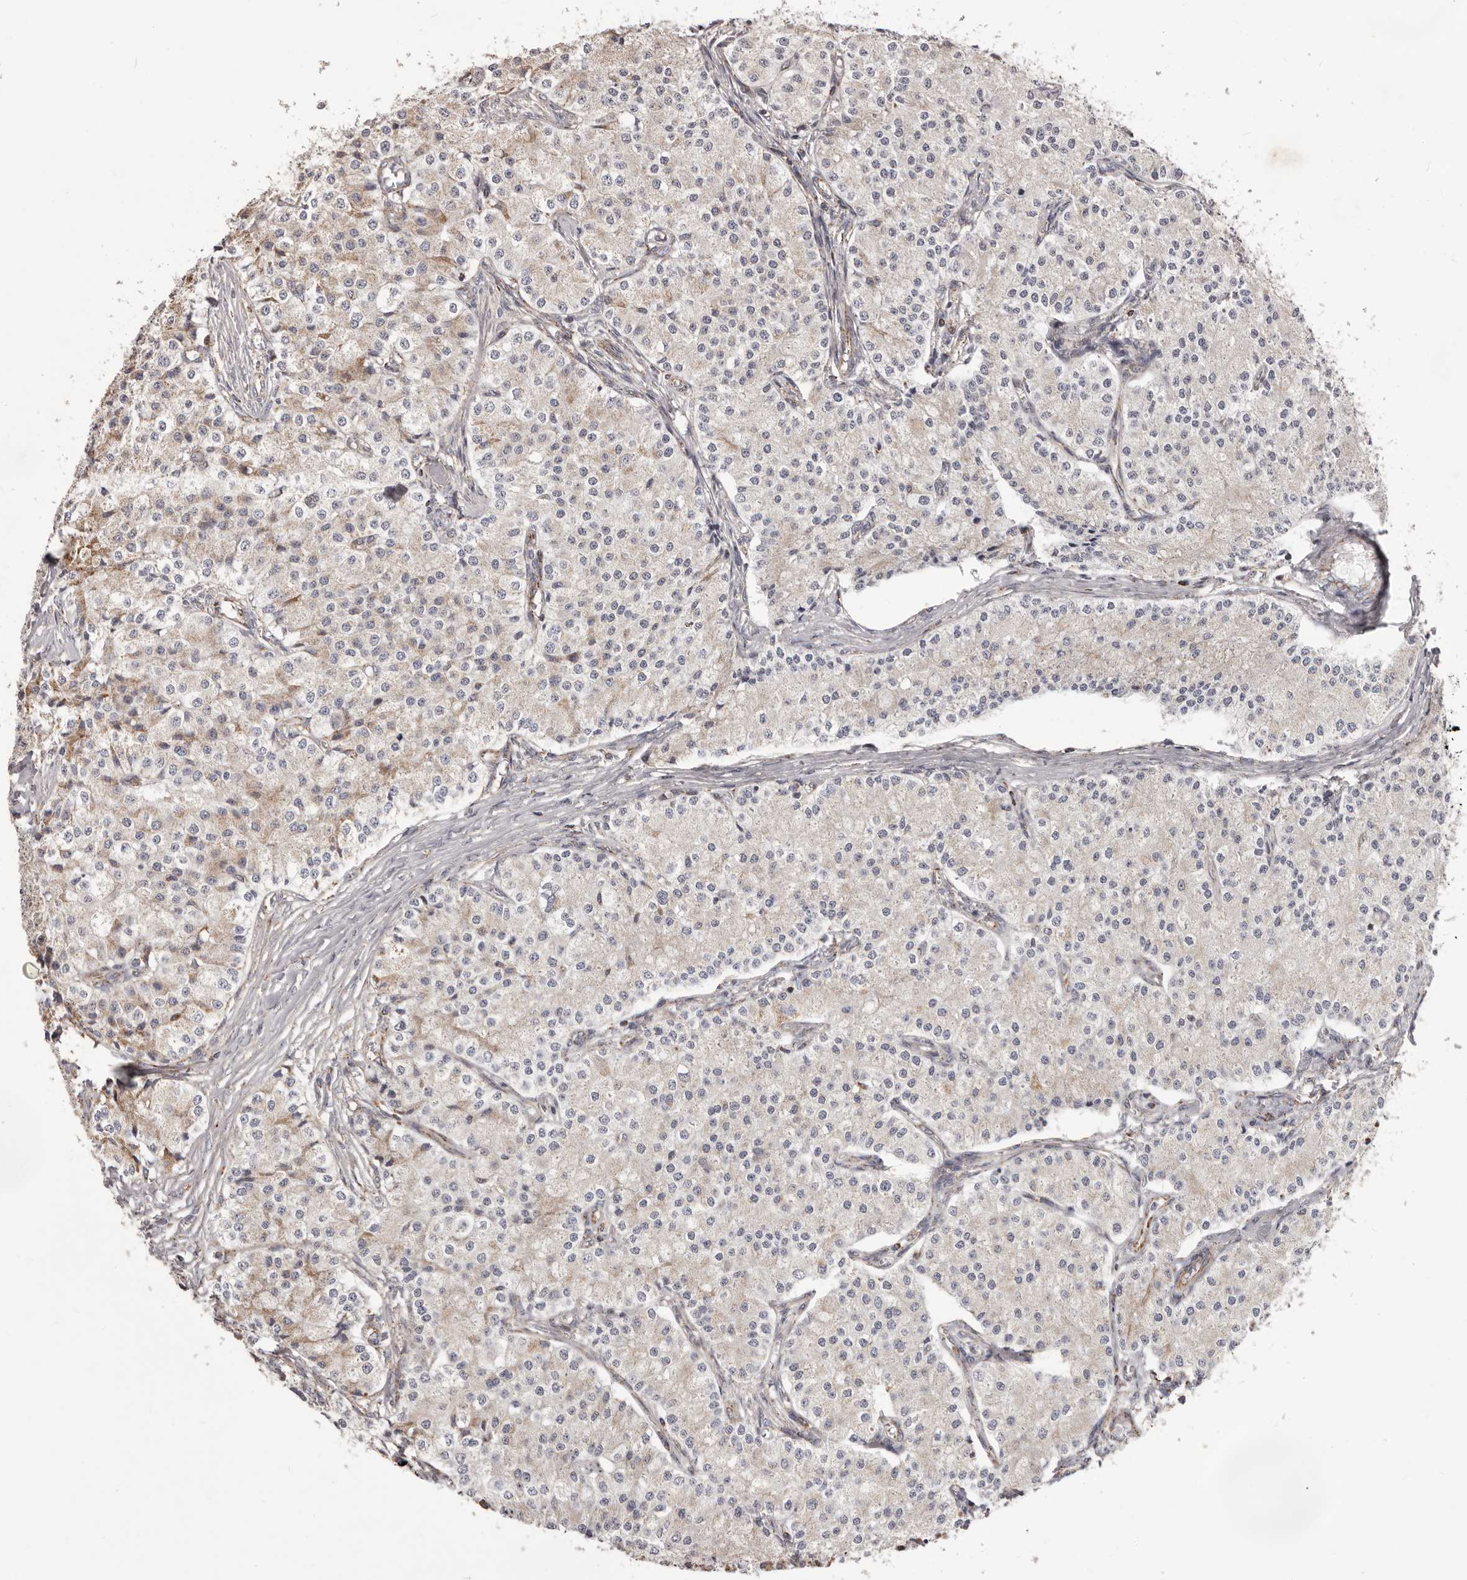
{"staining": {"intensity": "negative", "quantity": "none", "location": "none"}, "tissue": "carcinoid", "cell_type": "Tumor cells", "image_type": "cancer", "snomed": [{"axis": "morphology", "description": "Carcinoid, malignant, NOS"}, {"axis": "topography", "description": "Colon"}], "caption": "DAB (3,3'-diaminobenzidine) immunohistochemical staining of carcinoid shows no significant positivity in tumor cells. Nuclei are stained in blue.", "gene": "CHRM2", "patient": {"sex": "female", "age": 52}}